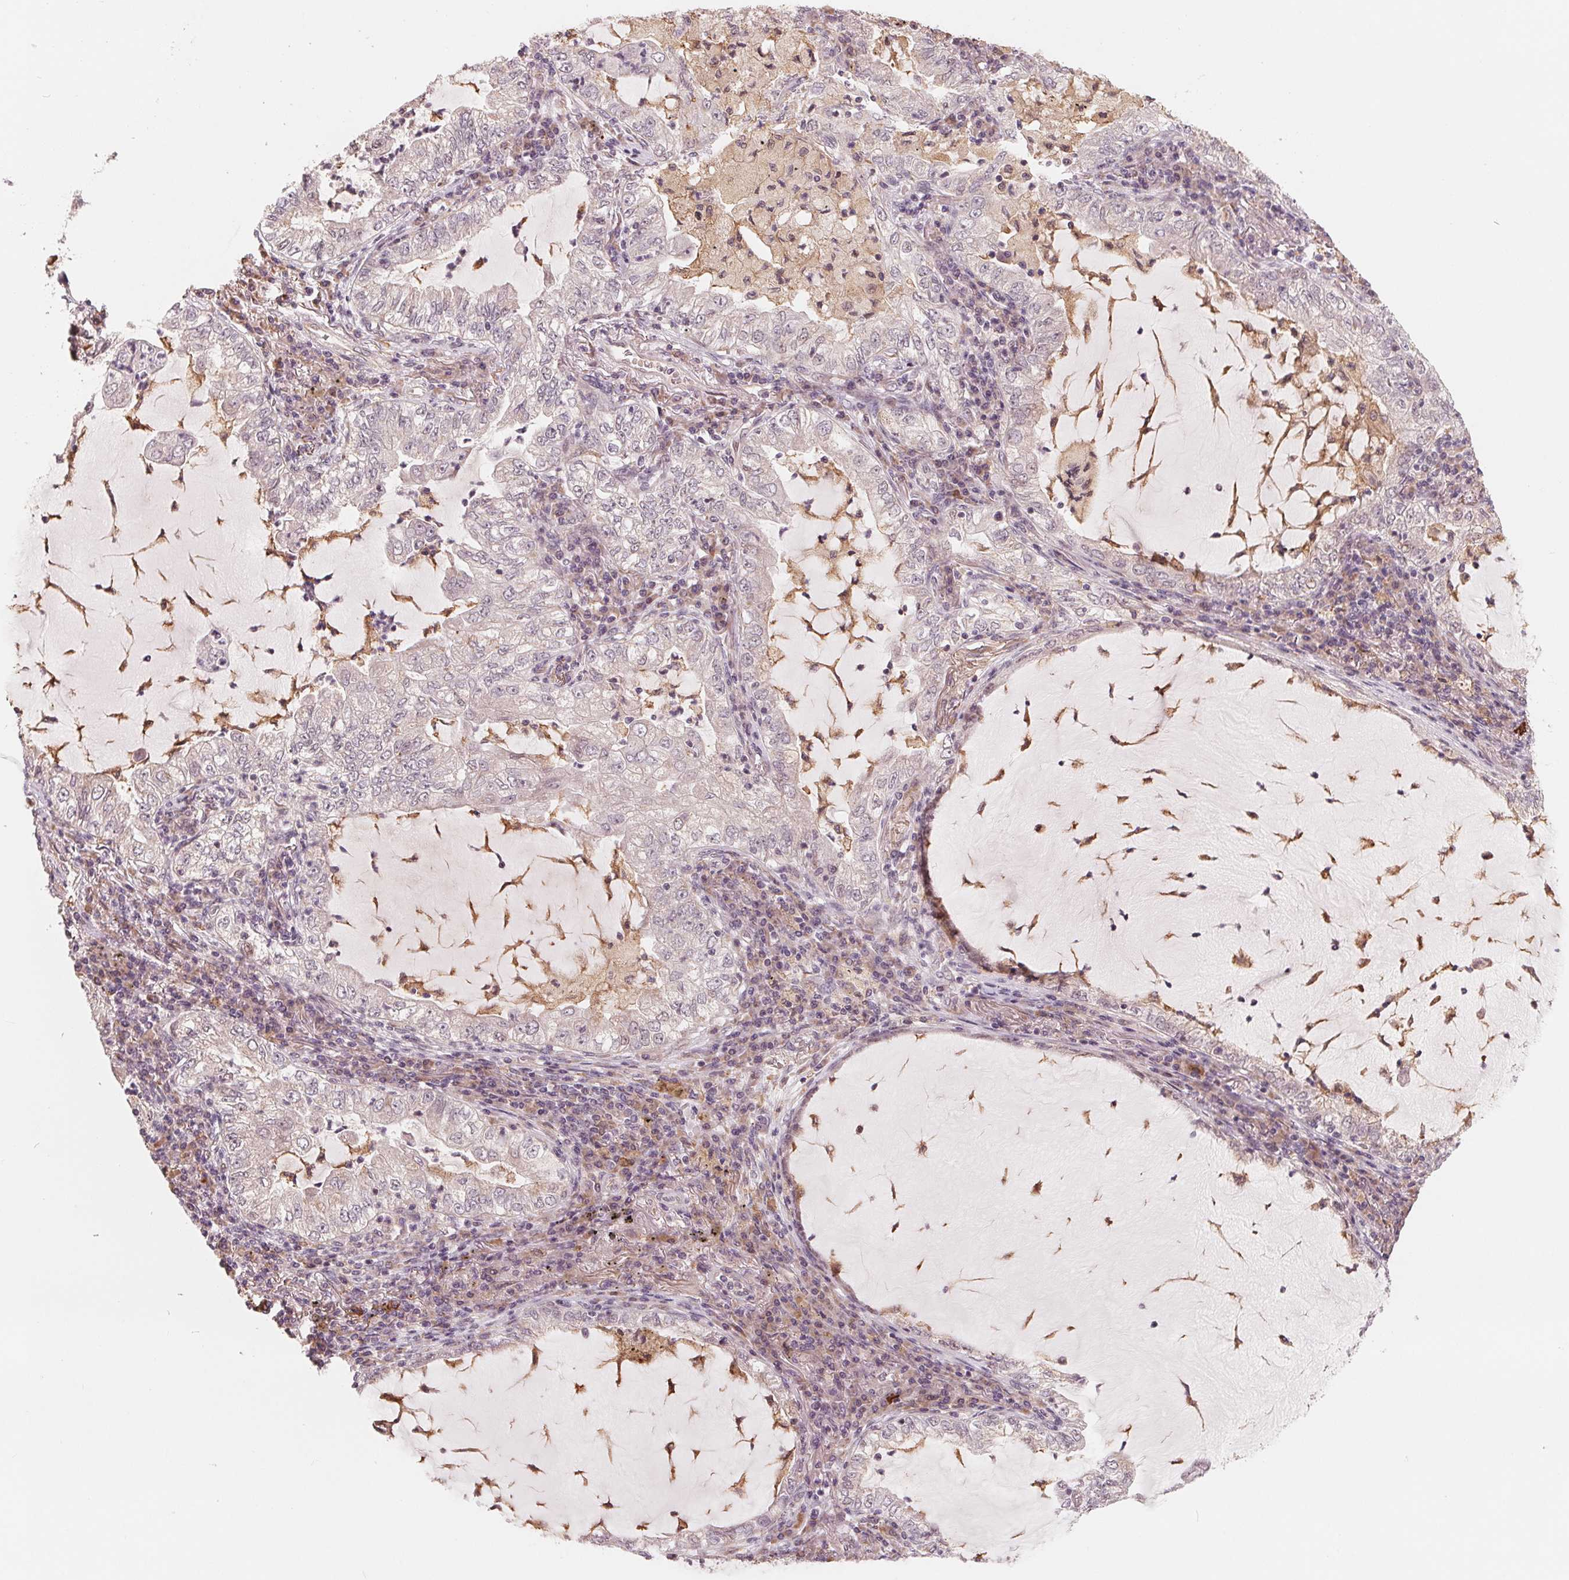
{"staining": {"intensity": "negative", "quantity": "none", "location": "none"}, "tissue": "lung cancer", "cell_type": "Tumor cells", "image_type": "cancer", "snomed": [{"axis": "morphology", "description": "Adenocarcinoma, NOS"}, {"axis": "topography", "description": "Lung"}], "caption": "Immunohistochemistry photomicrograph of lung adenocarcinoma stained for a protein (brown), which exhibits no expression in tumor cells. Nuclei are stained in blue.", "gene": "IL9R", "patient": {"sex": "female", "age": 73}}